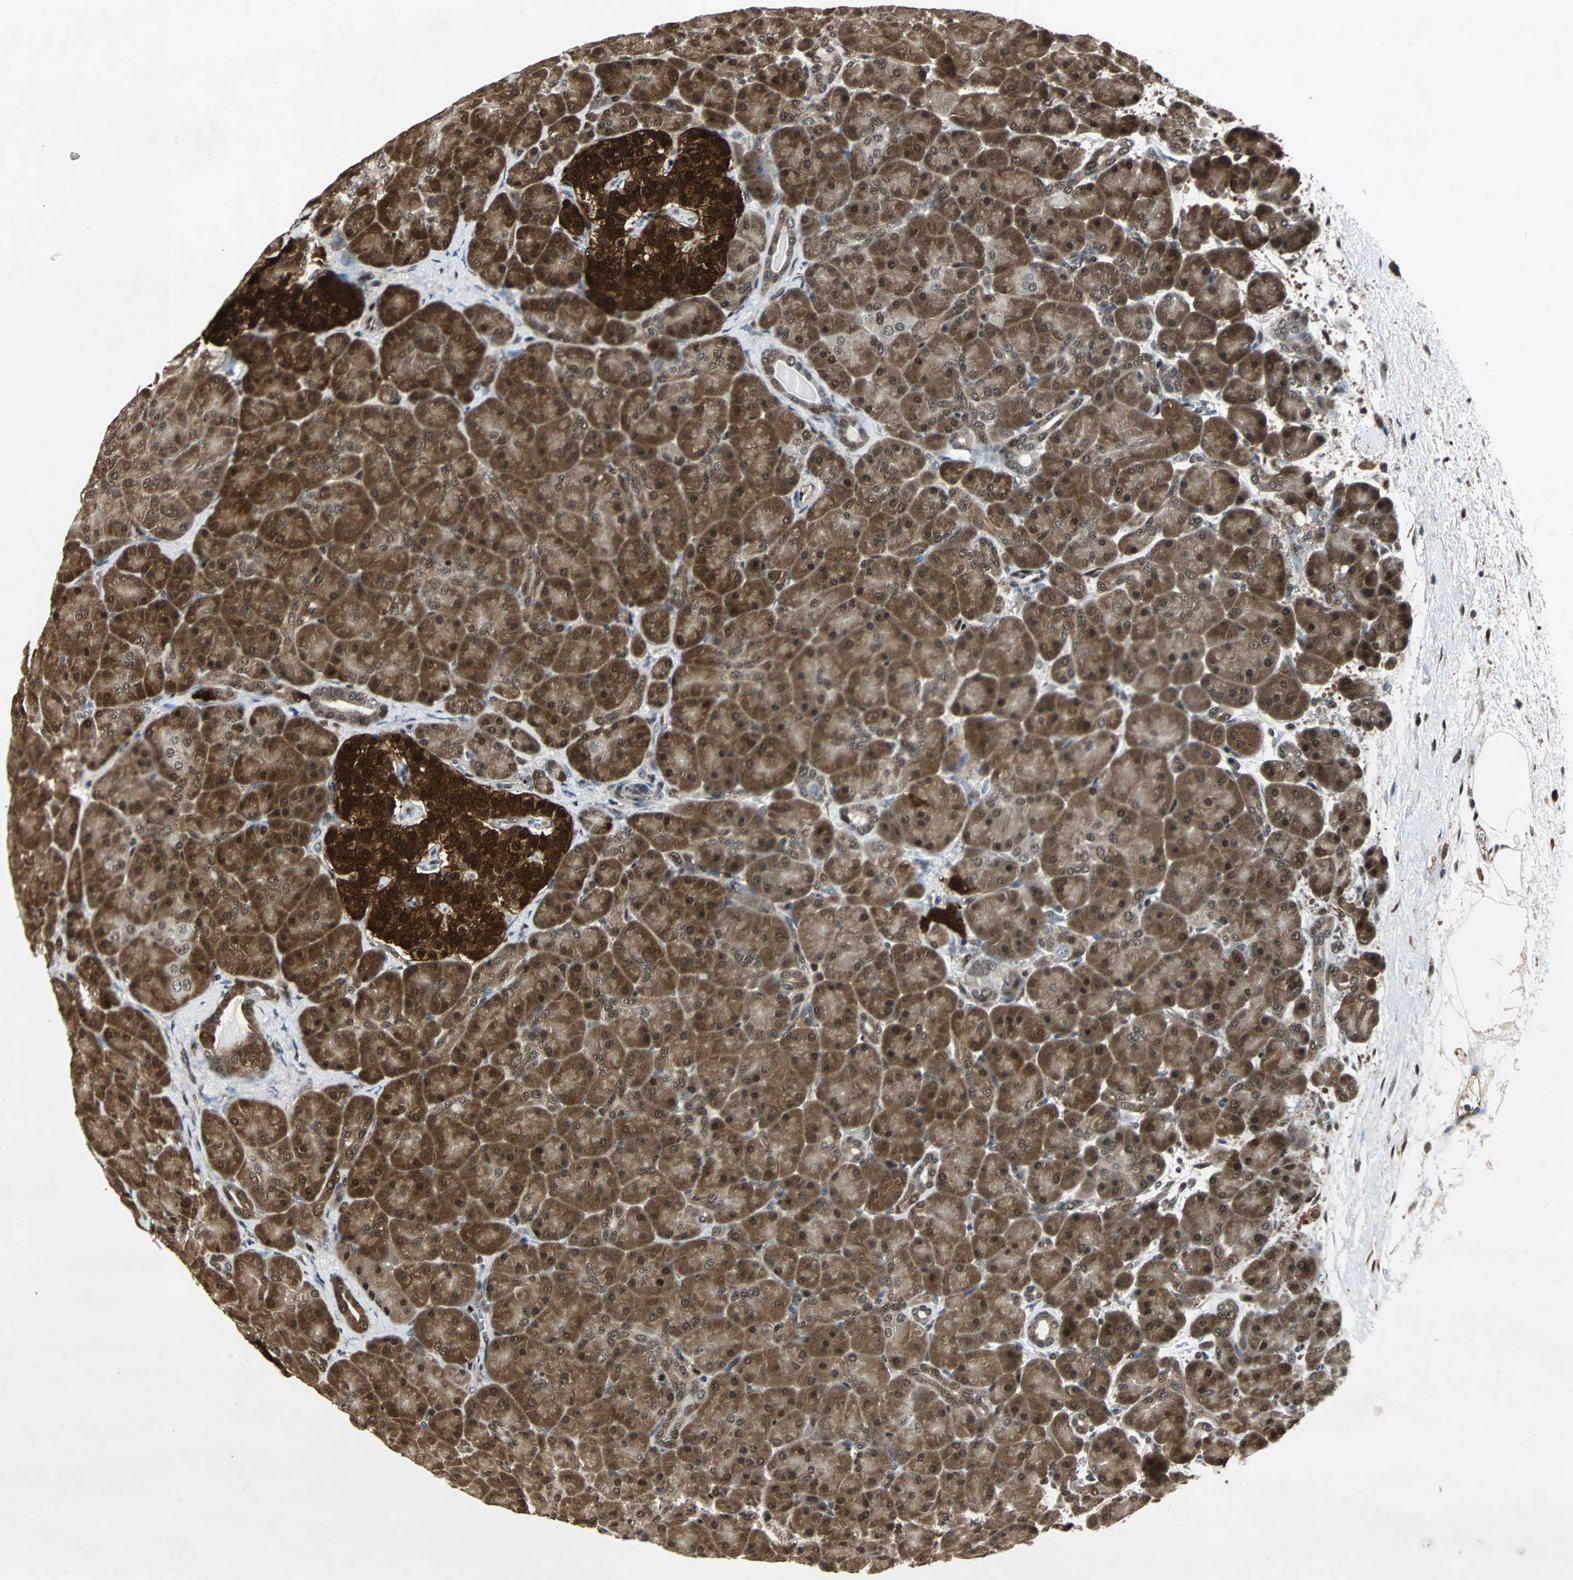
{"staining": {"intensity": "strong", "quantity": ">75%", "location": "cytoplasmic/membranous,nuclear"}, "tissue": "pancreas", "cell_type": "Exocrine glandular cells", "image_type": "normal", "snomed": [{"axis": "morphology", "description": "Normal tissue, NOS"}, {"axis": "topography", "description": "Pancreas"}], "caption": "Immunohistochemistry of normal human pancreas shows high levels of strong cytoplasmic/membranous,nuclear staining in about >75% of exocrine glandular cells. The staining was performed using DAB (3,3'-diaminobenzidine) to visualize the protein expression in brown, while the nuclei were stained in blue with hematoxylin (Magnification: 20x).", "gene": "ACLY", "patient": {"sex": "male", "age": 66}}